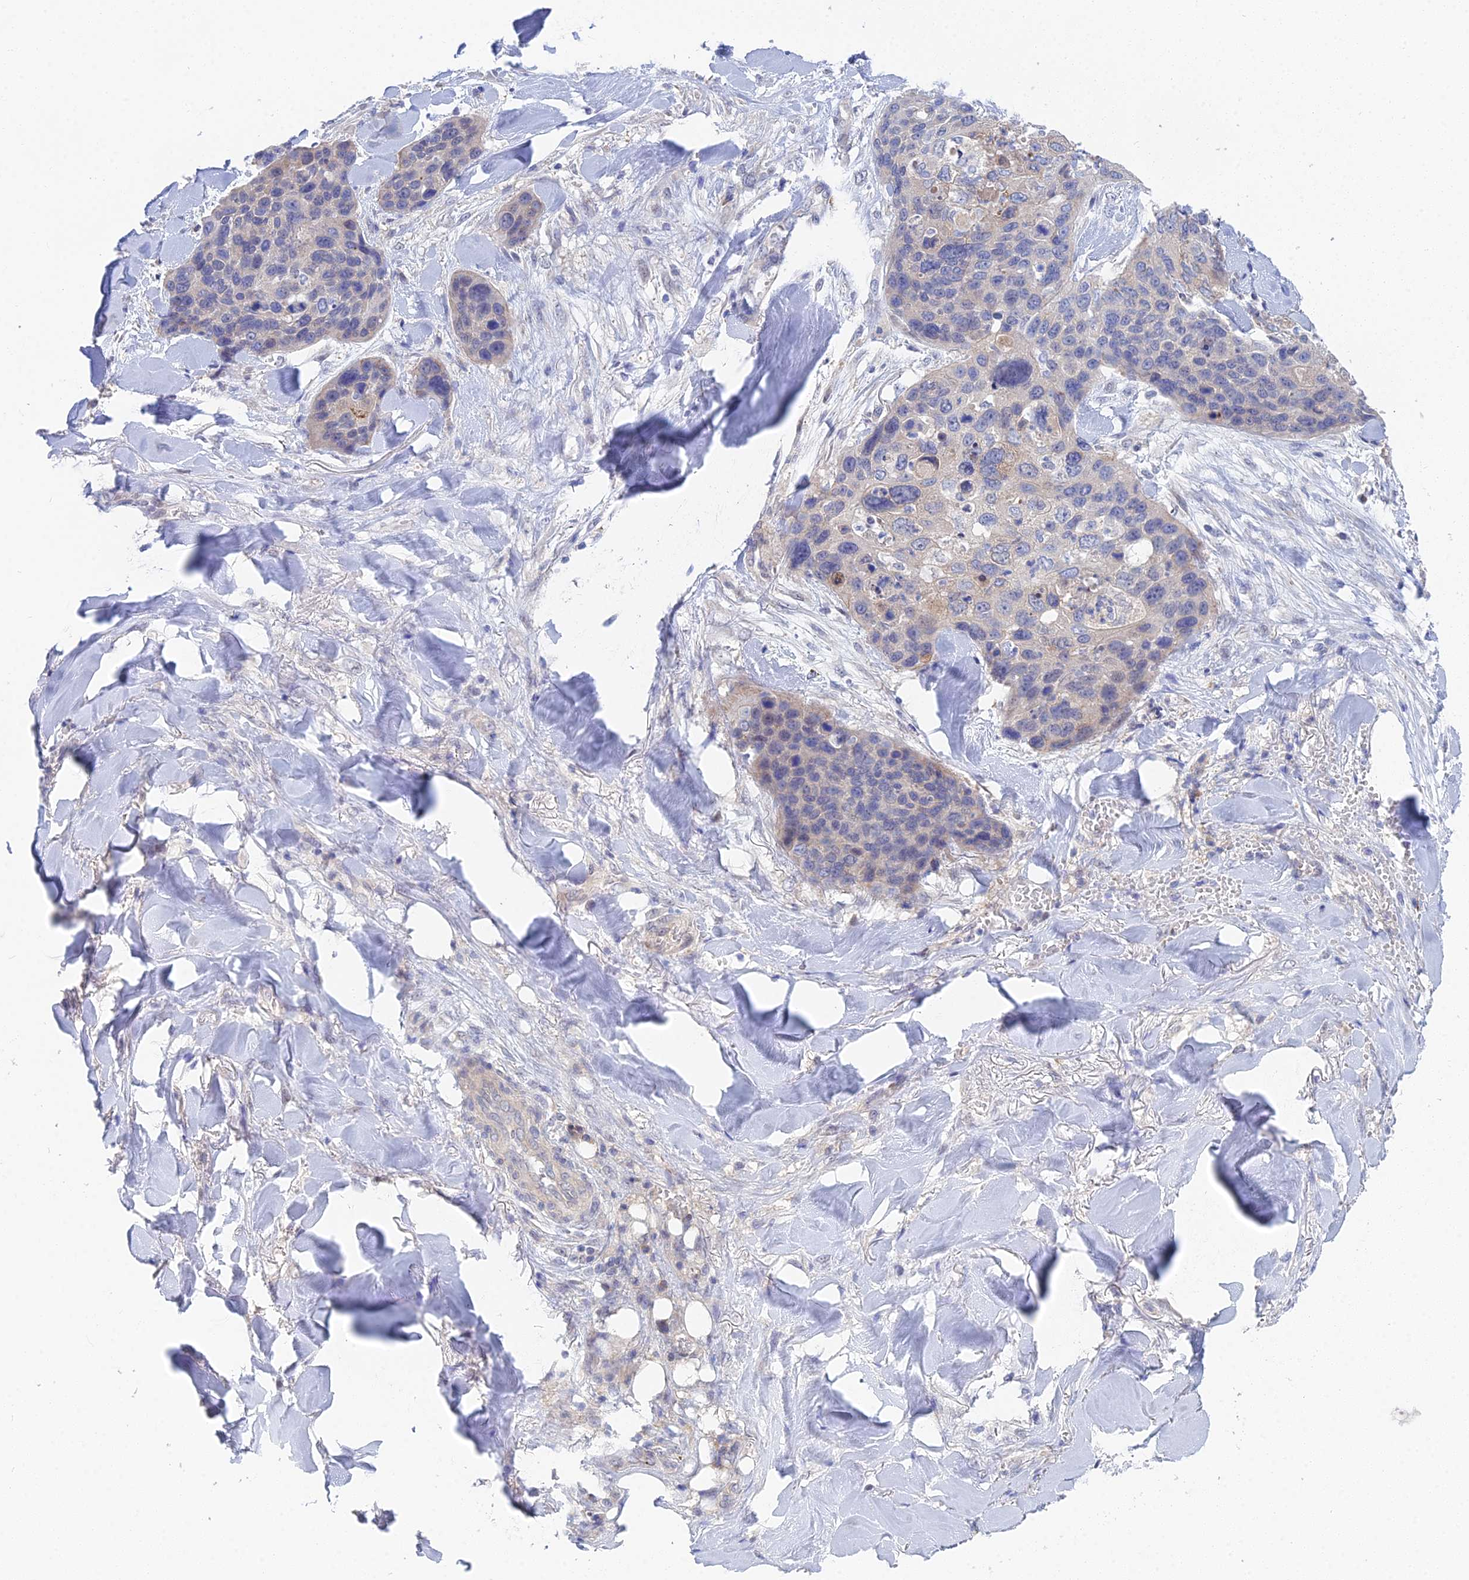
{"staining": {"intensity": "negative", "quantity": "none", "location": "none"}, "tissue": "skin cancer", "cell_type": "Tumor cells", "image_type": "cancer", "snomed": [{"axis": "morphology", "description": "Basal cell carcinoma"}, {"axis": "topography", "description": "Skin"}], "caption": "Tumor cells show no significant protein expression in skin basal cell carcinoma. The staining was performed using DAB to visualize the protein expression in brown, while the nuclei were stained in blue with hematoxylin (Magnification: 20x).", "gene": "DNAH14", "patient": {"sex": "female", "age": 74}}